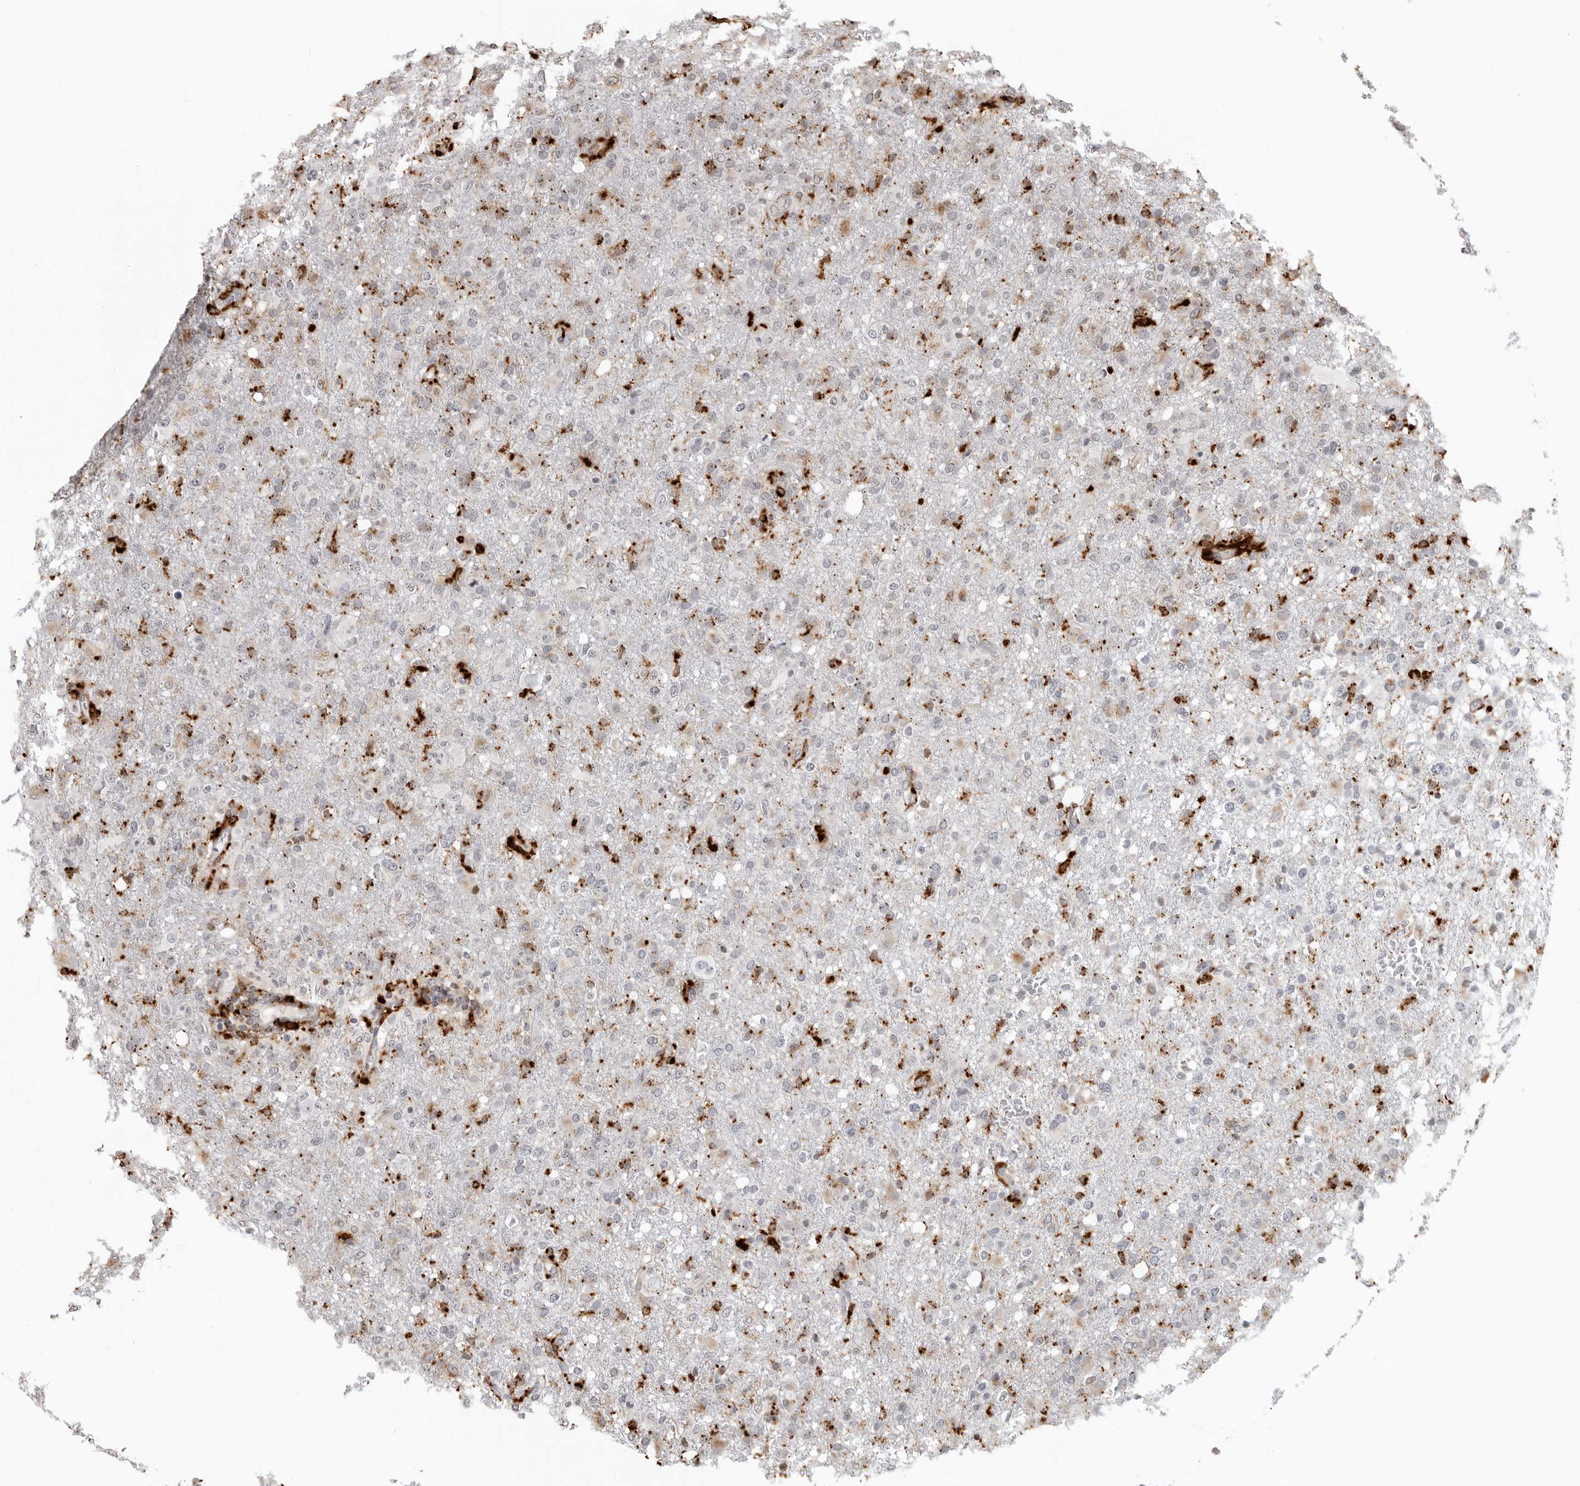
{"staining": {"intensity": "negative", "quantity": "none", "location": "none"}, "tissue": "glioma", "cell_type": "Tumor cells", "image_type": "cancer", "snomed": [{"axis": "morphology", "description": "Glioma, malignant, High grade"}, {"axis": "topography", "description": "Brain"}], "caption": "This is an immunohistochemistry (IHC) histopathology image of malignant high-grade glioma. There is no positivity in tumor cells.", "gene": "IFI30", "patient": {"sex": "female", "age": 57}}